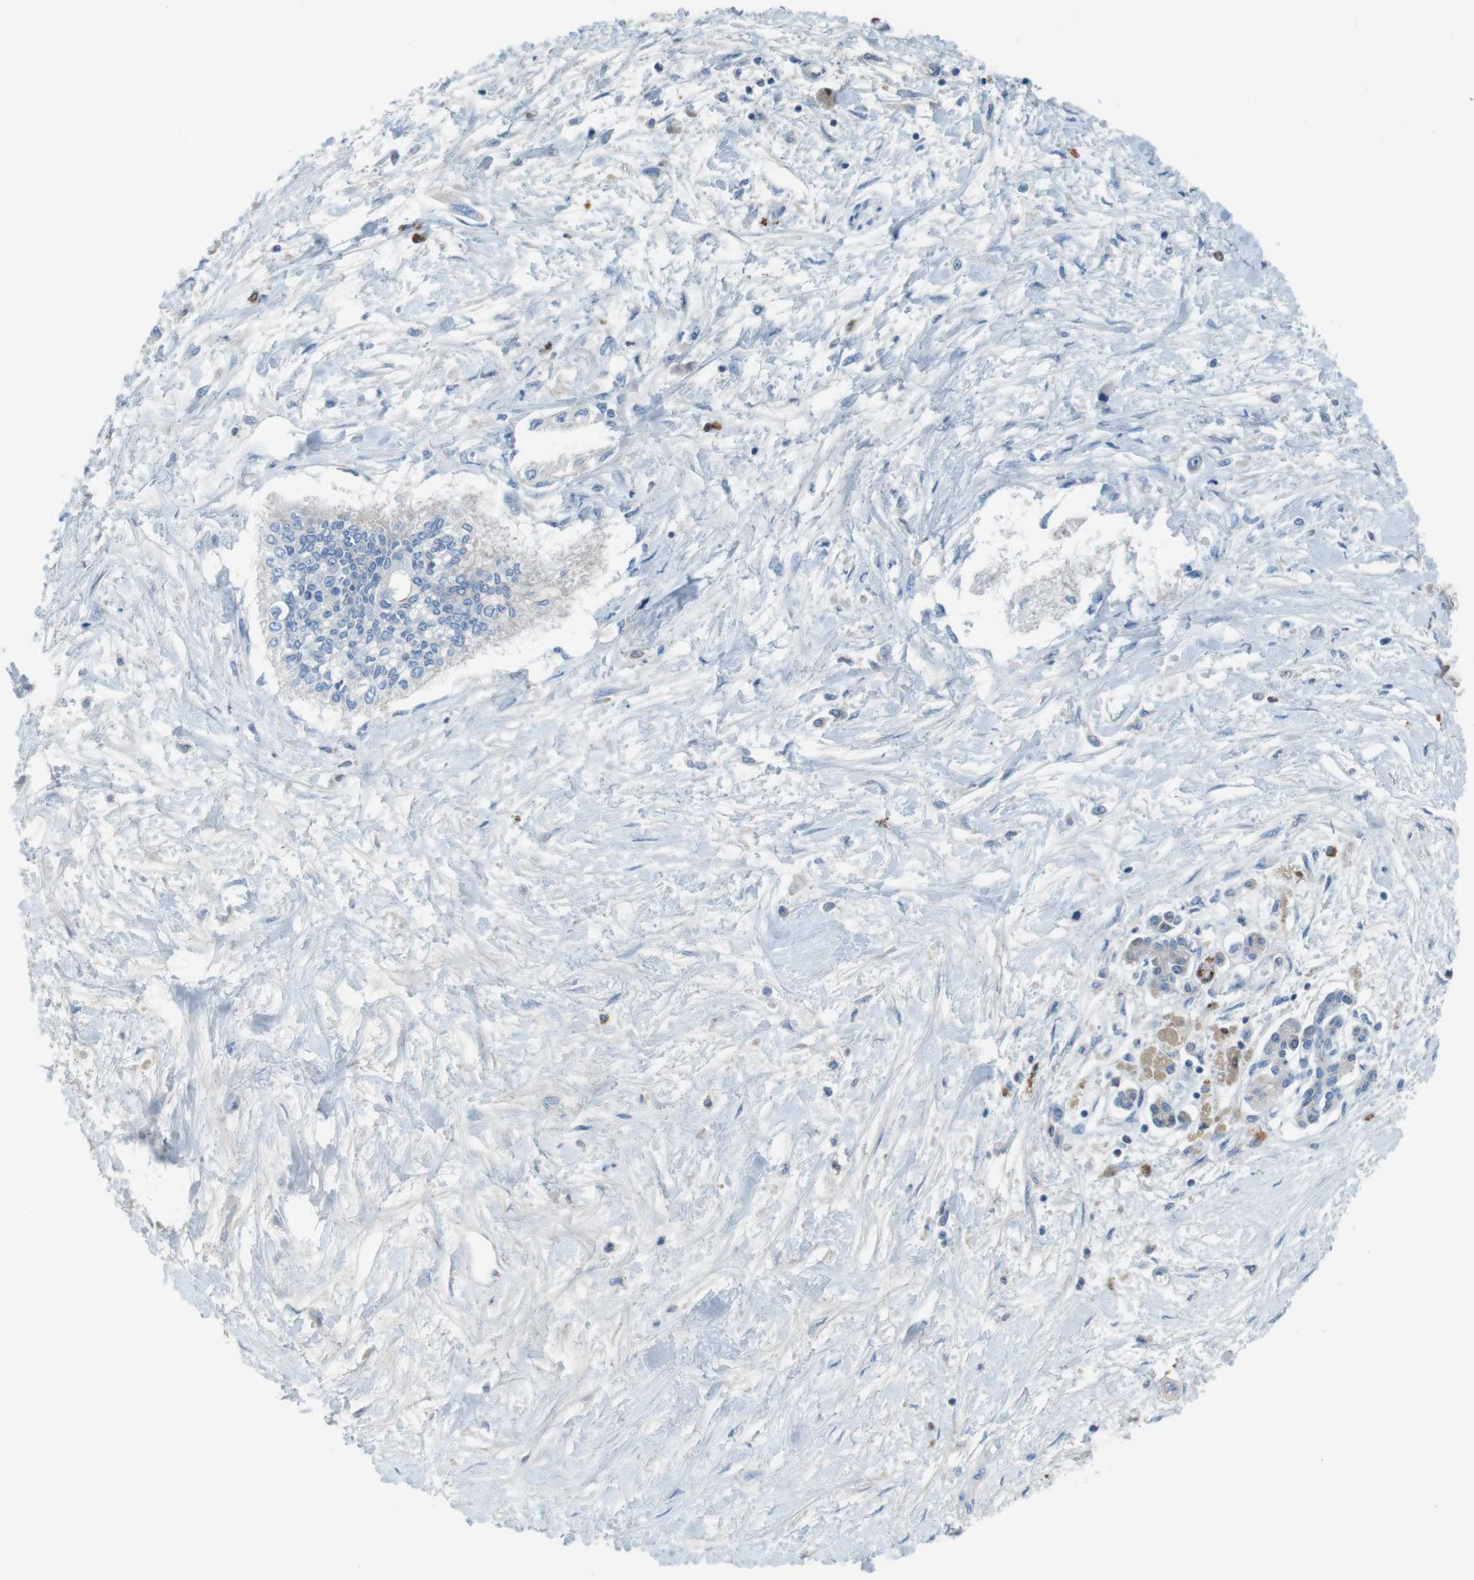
{"staining": {"intensity": "negative", "quantity": "none", "location": "none"}, "tissue": "pancreatic cancer", "cell_type": "Tumor cells", "image_type": "cancer", "snomed": [{"axis": "morphology", "description": "Adenocarcinoma, NOS"}, {"axis": "topography", "description": "Pancreas"}], "caption": "Human adenocarcinoma (pancreatic) stained for a protein using immunohistochemistry (IHC) demonstrates no positivity in tumor cells.", "gene": "TMPRSS15", "patient": {"sex": "female", "age": 77}}